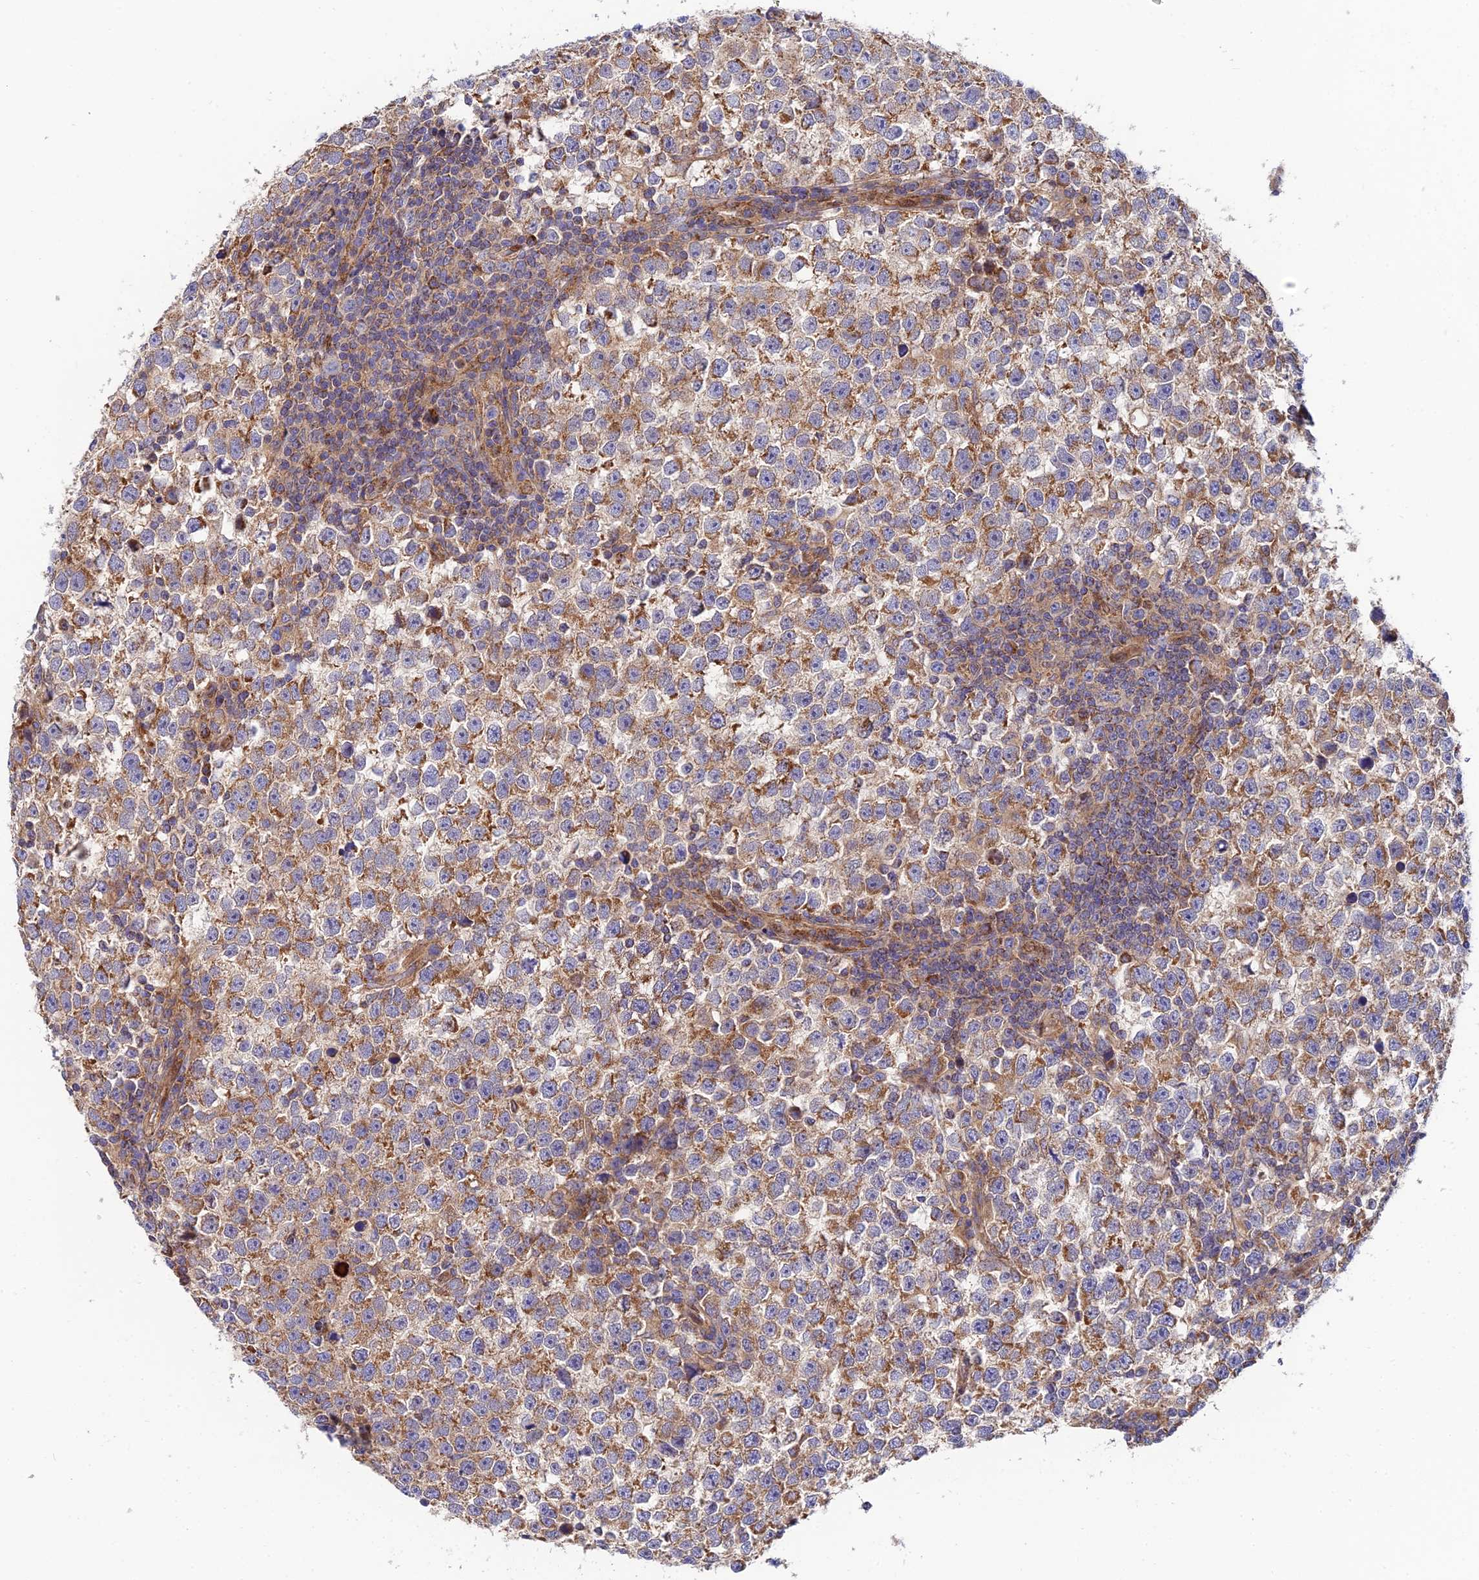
{"staining": {"intensity": "moderate", "quantity": ">75%", "location": "cytoplasmic/membranous"}, "tissue": "testis cancer", "cell_type": "Tumor cells", "image_type": "cancer", "snomed": [{"axis": "morphology", "description": "Normal tissue, NOS"}, {"axis": "morphology", "description": "Seminoma, NOS"}, {"axis": "topography", "description": "Testis"}], "caption": "Tumor cells show medium levels of moderate cytoplasmic/membranous staining in about >75% of cells in human seminoma (testis).", "gene": "PODNL1", "patient": {"sex": "male", "age": 43}}